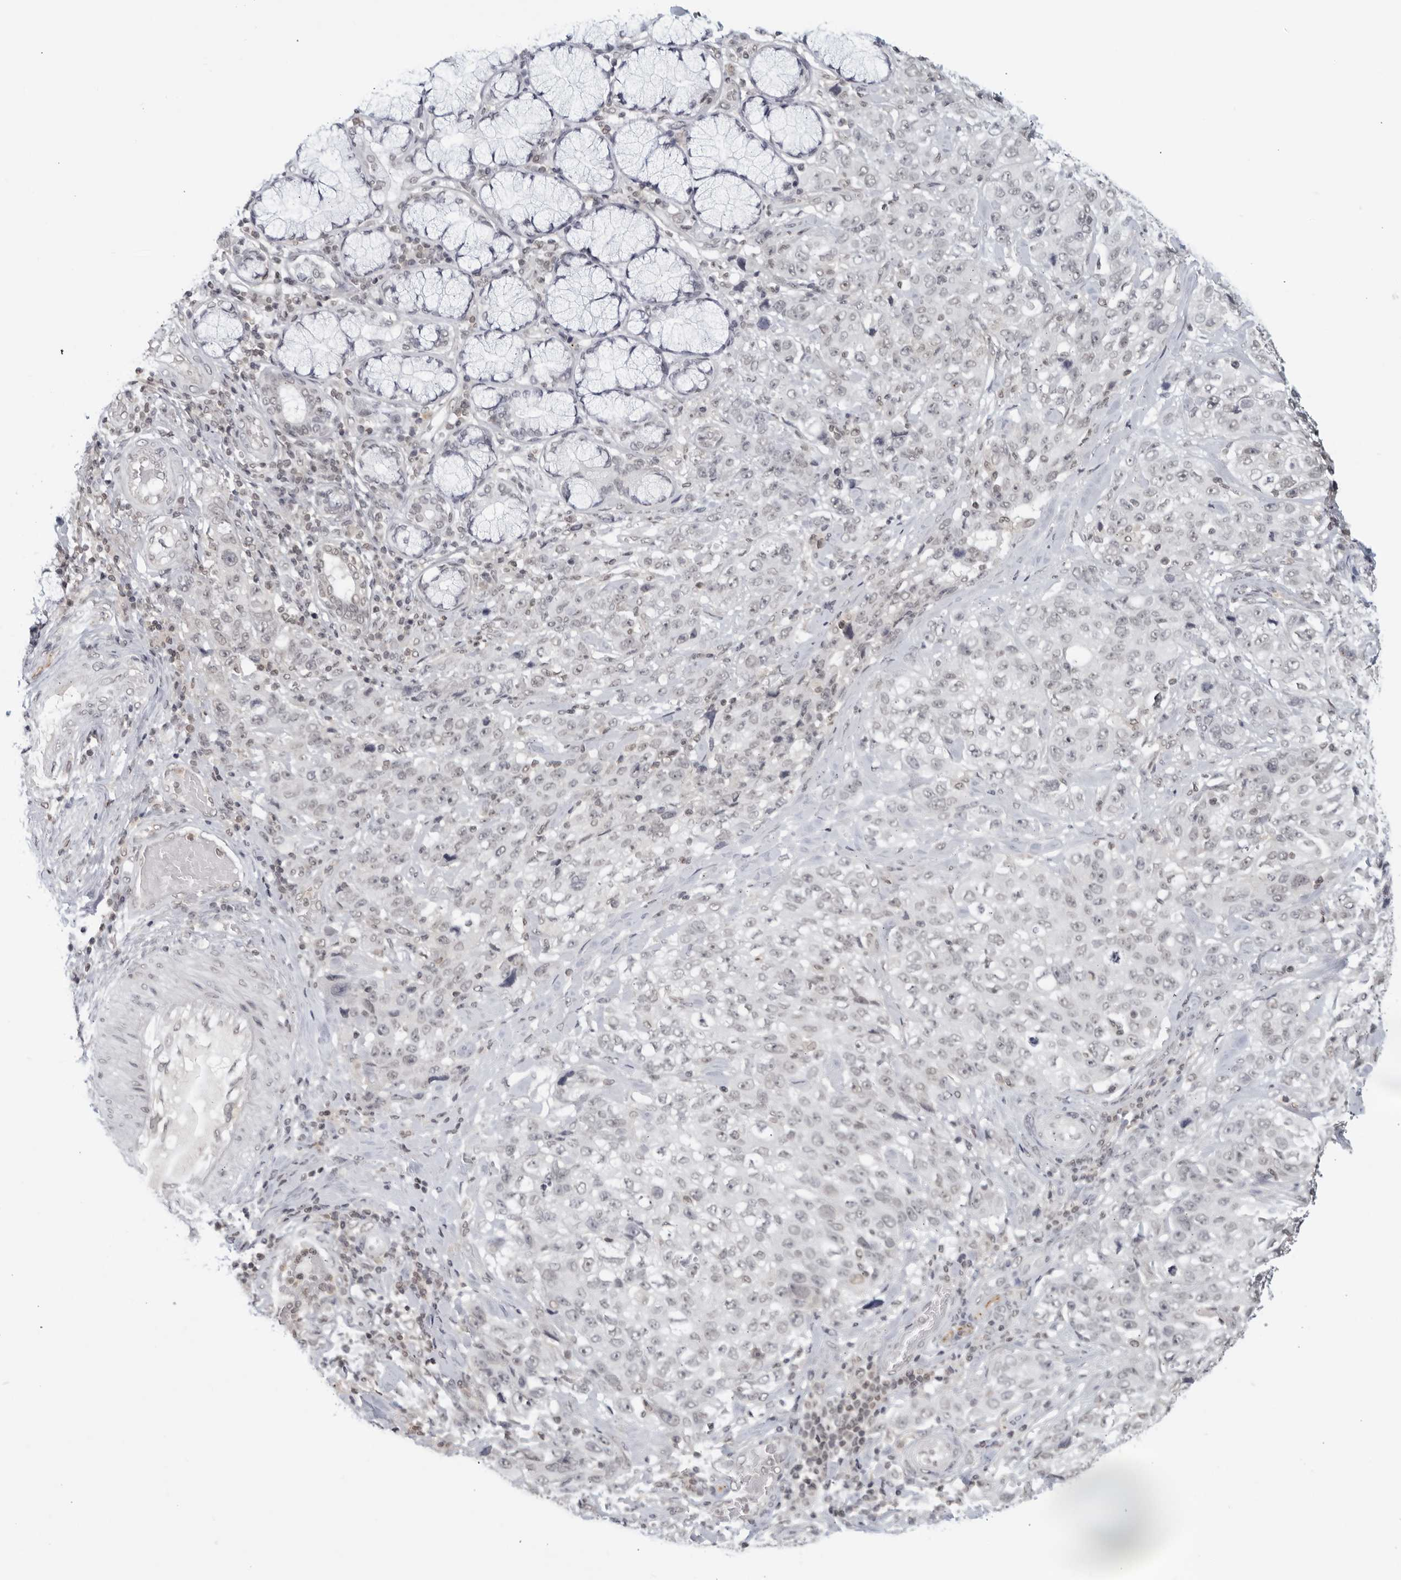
{"staining": {"intensity": "negative", "quantity": "none", "location": "none"}, "tissue": "stomach cancer", "cell_type": "Tumor cells", "image_type": "cancer", "snomed": [{"axis": "morphology", "description": "Adenocarcinoma, NOS"}, {"axis": "topography", "description": "Stomach"}], "caption": "This micrograph is of stomach cancer stained with immunohistochemistry to label a protein in brown with the nuclei are counter-stained blue. There is no expression in tumor cells.", "gene": "CC2D1B", "patient": {"sex": "male", "age": 48}}